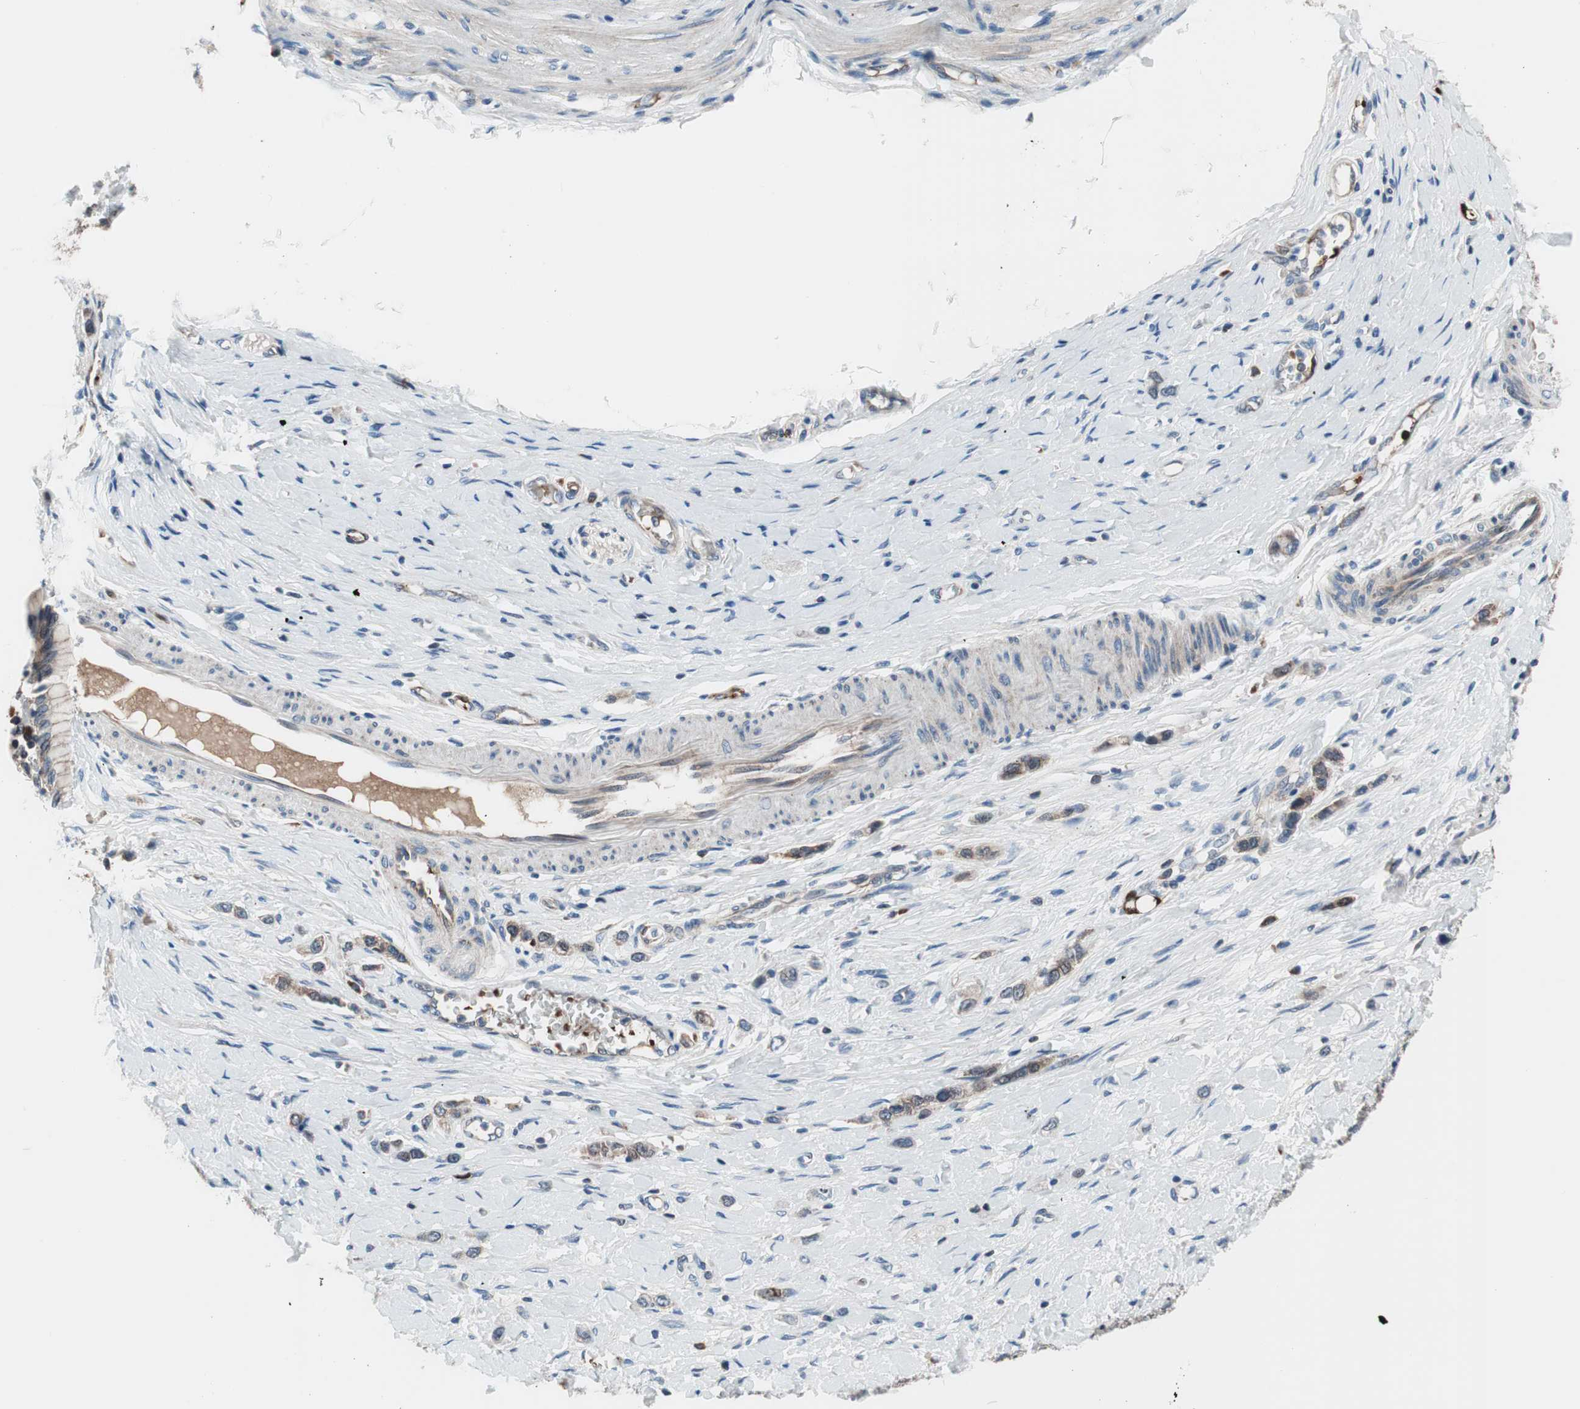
{"staining": {"intensity": "weak", "quantity": ">75%", "location": "cytoplasmic/membranous"}, "tissue": "stomach cancer", "cell_type": "Tumor cells", "image_type": "cancer", "snomed": [{"axis": "morphology", "description": "Normal tissue, NOS"}, {"axis": "morphology", "description": "Adenocarcinoma, NOS"}, {"axis": "topography", "description": "Stomach, upper"}, {"axis": "topography", "description": "Stomach"}], "caption": "Protein analysis of stomach adenocarcinoma tissue demonstrates weak cytoplasmic/membranous staining in approximately >75% of tumor cells. The protein of interest is stained brown, and the nuclei are stained in blue (DAB (3,3'-diaminobenzidine) IHC with brightfield microscopy, high magnification).", "gene": "PRDX2", "patient": {"sex": "female", "age": 65}}